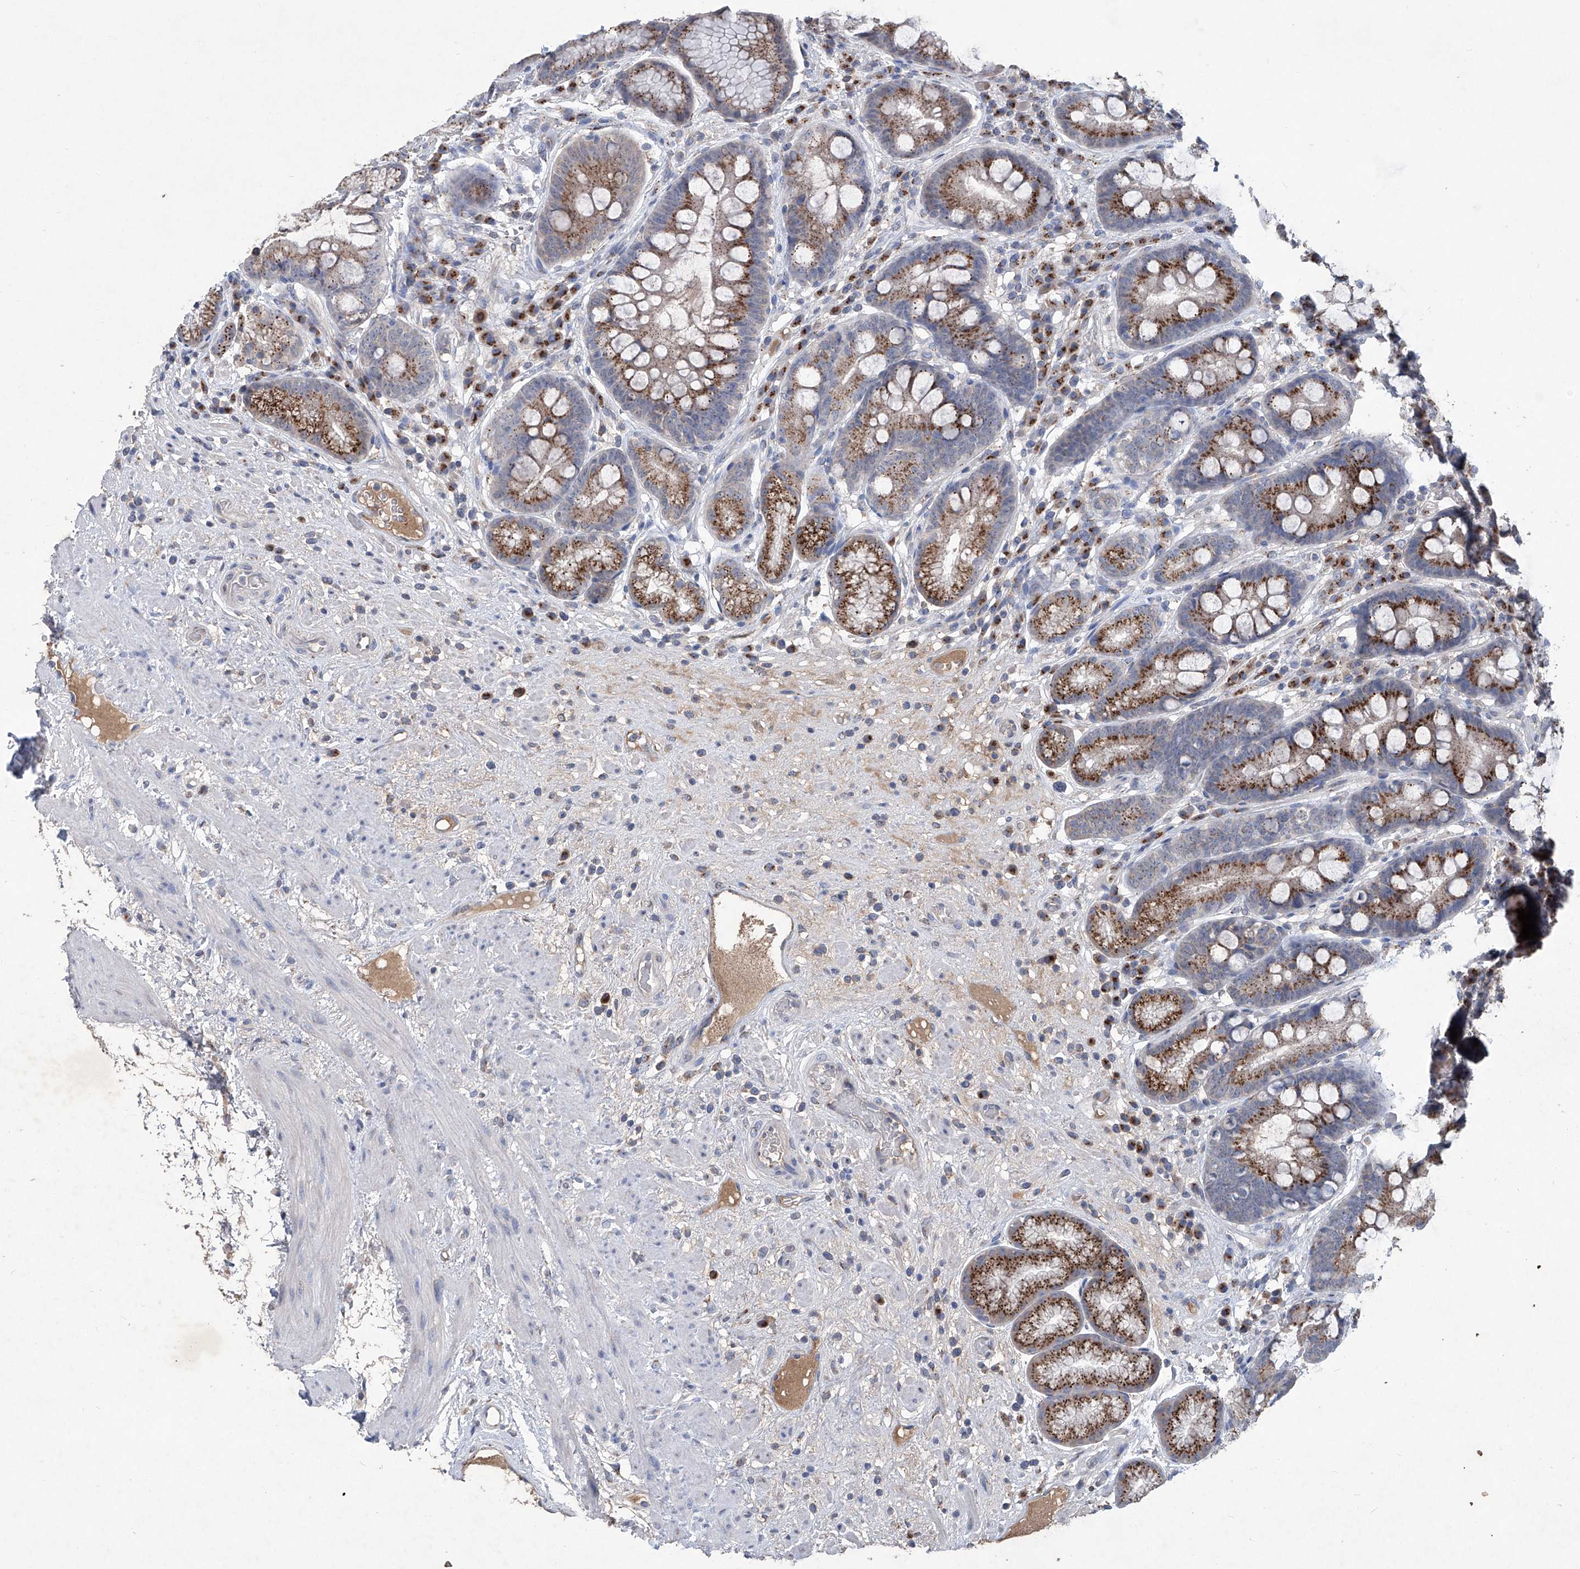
{"staining": {"intensity": "moderate", "quantity": ">75%", "location": "cytoplasmic/membranous"}, "tissue": "stomach", "cell_type": "Glandular cells", "image_type": "normal", "snomed": [{"axis": "morphology", "description": "Normal tissue, NOS"}, {"axis": "topography", "description": "Stomach"}], "caption": "Stomach stained for a protein displays moderate cytoplasmic/membranous positivity in glandular cells. (DAB IHC with brightfield microscopy, high magnification).", "gene": "PCSK5", "patient": {"sex": "male", "age": 57}}